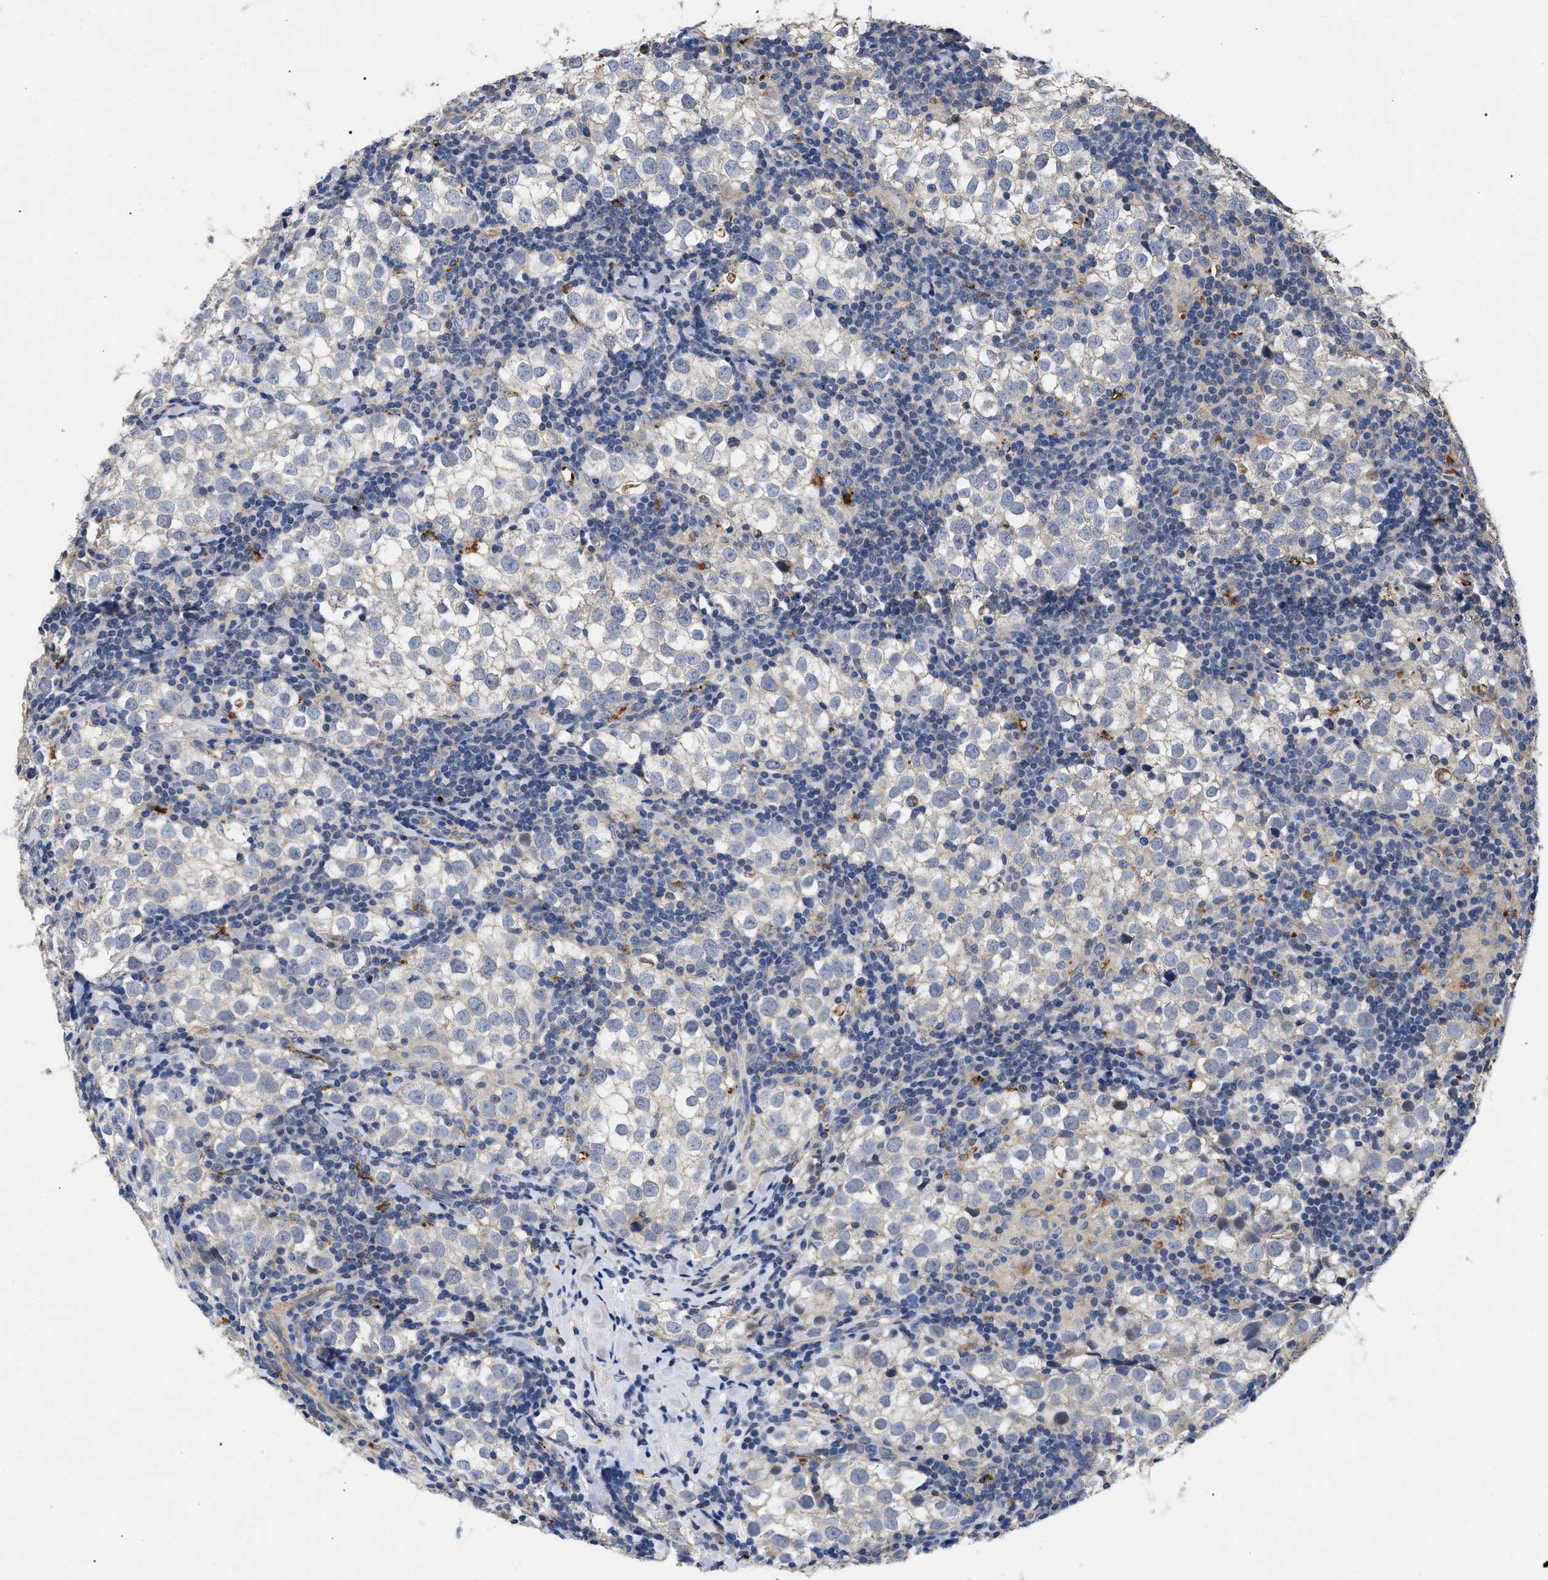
{"staining": {"intensity": "negative", "quantity": "none", "location": "none"}, "tissue": "testis cancer", "cell_type": "Tumor cells", "image_type": "cancer", "snomed": [{"axis": "morphology", "description": "Seminoma, NOS"}, {"axis": "morphology", "description": "Carcinoma, Embryonal, NOS"}, {"axis": "topography", "description": "Testis"}], "caption": "Immunohistochemistry micrograph of neoplastic tissue: testis cancer stained with DAB reveals no significant protein staining in tumor cells. Nuclei are stained in blue.", "gene": "FAM171A2", "patient": {"sex": "male", "age": 36}}